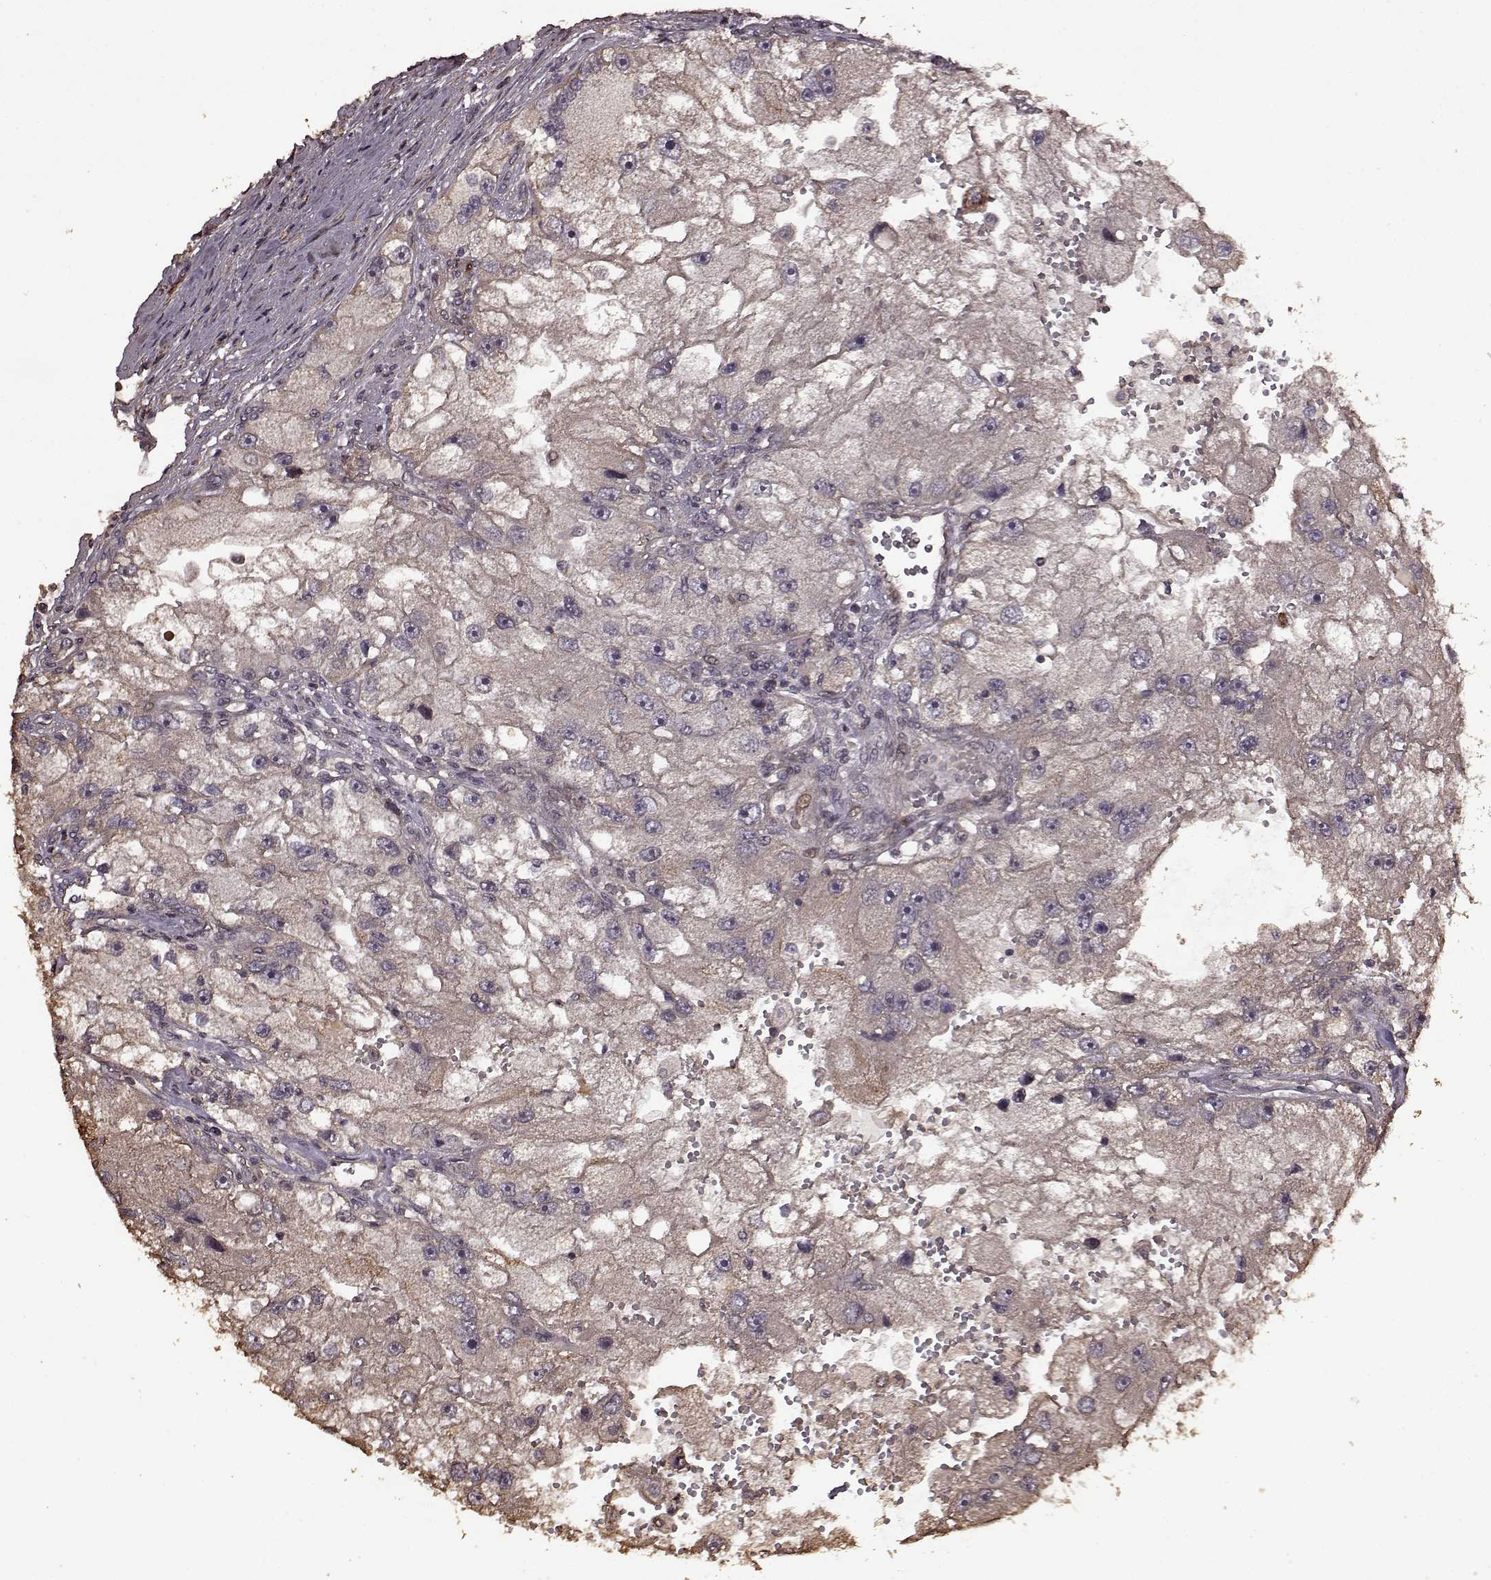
{"staining": {"intensity": "negative", "quantity": "none", "location": "none"}, "tissue": "renal cancer", "cell_type": "Tumor cells", "image_type": "cancer", "snomed": [{"axis": "morphology", "description": "Adenocarcinoma, NOS"}, {"axis": "topography", "description": "Kidney"}], "caption": "The IHC histopathology image has no significant positivity in tumor cells of adenocarcinoma (renal) tissue.", "gene": "FBXW11", "patient": {"sex": "male", "age": 63}}